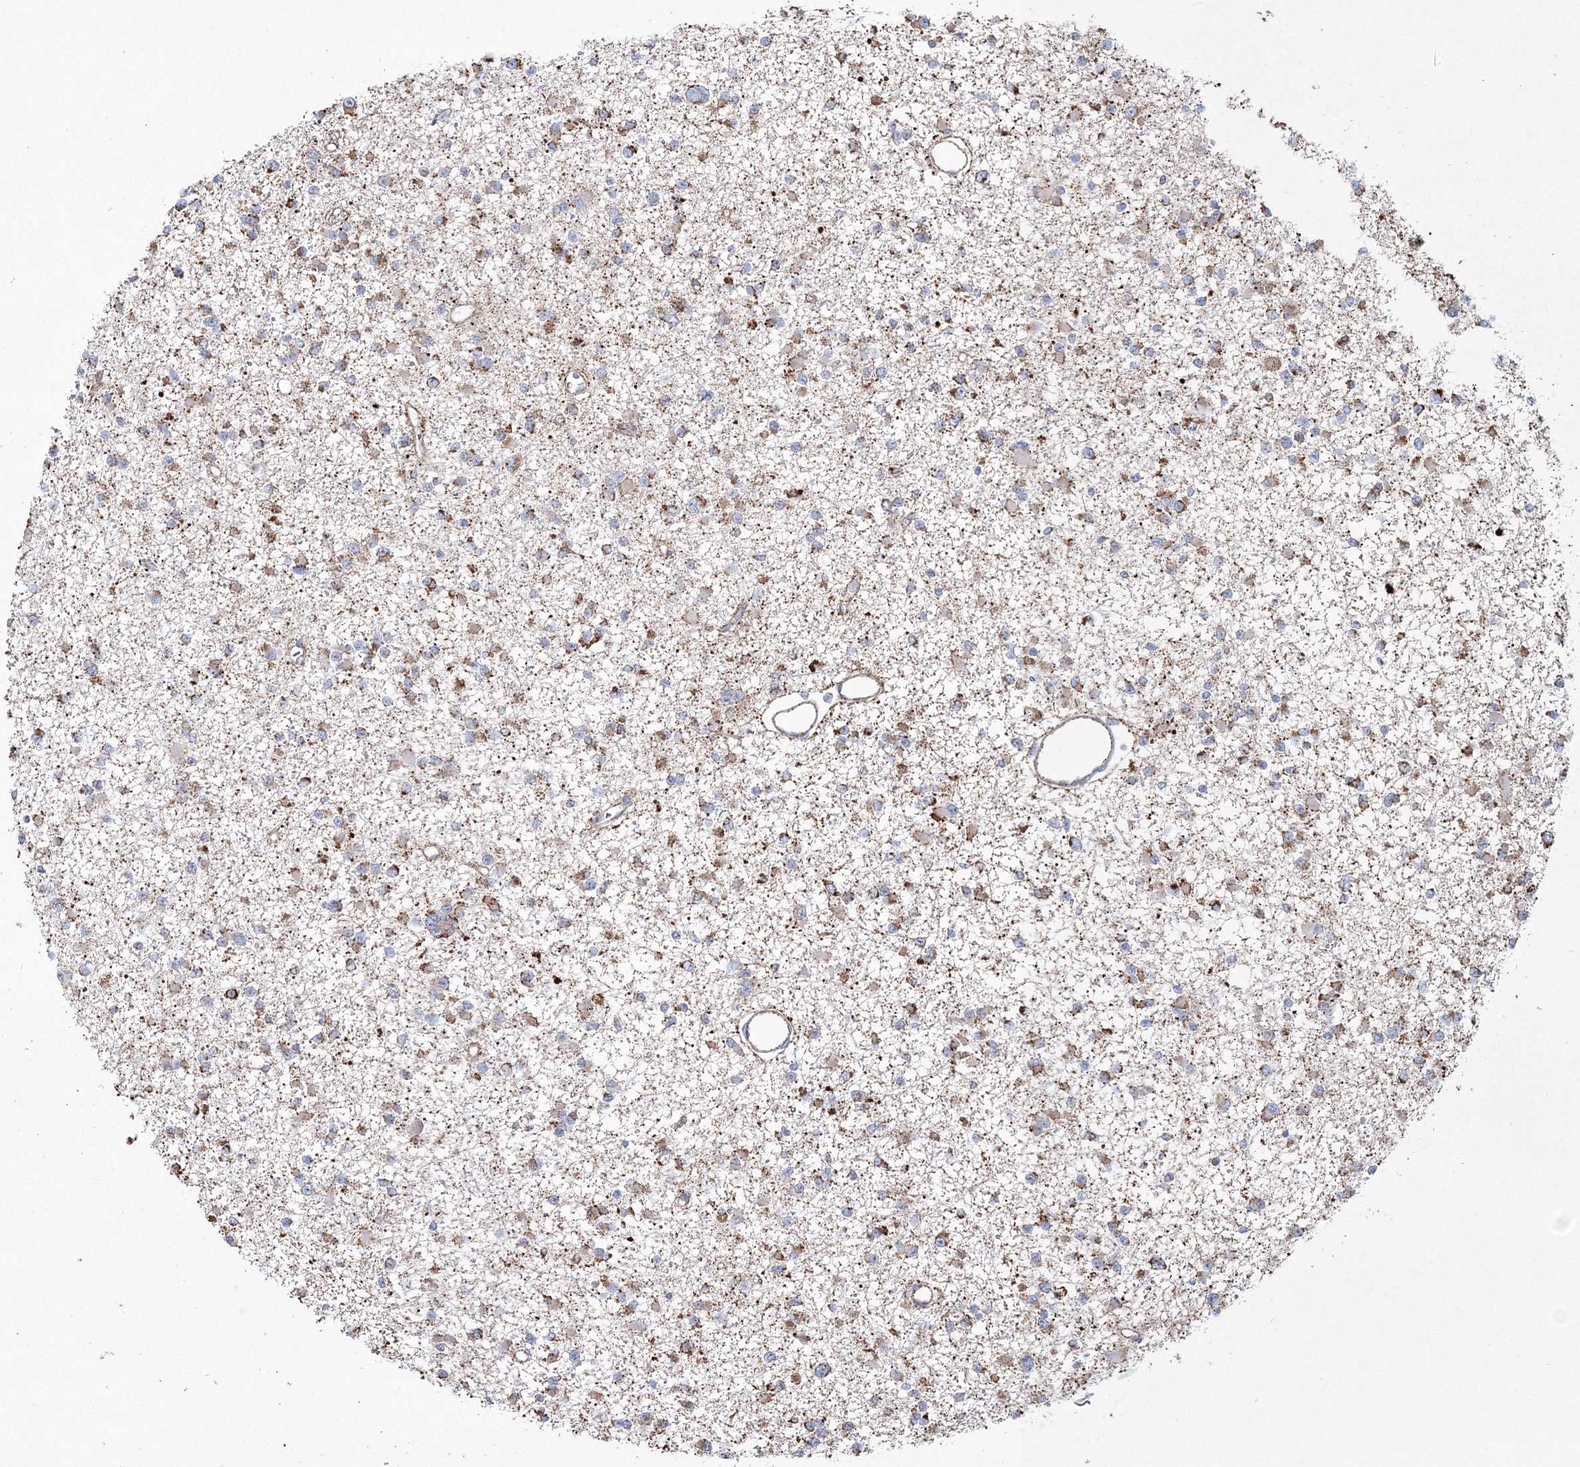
{"staining": {"intensity": "moderate", "quantity": "25%-75%", "location": "cytoplasmic/membranous"}, "tissue": "glioma", "cell_type": "Tumor cells", "image_type": "cancer", "snomed": [{"axis": "morphology", "description": "Glioma, malignant, Low grade"}, {"axis": "topography", "description": "Brain"}], "caption": "This histopathology image reveals immunohistochemistry staining of glioma, with medium moderate cytoplasmic/membranous staining in approximately 25%-75% of tumor cells.", "gene": "HIBCH", "patient": {"sex": "female", "age": 22}}